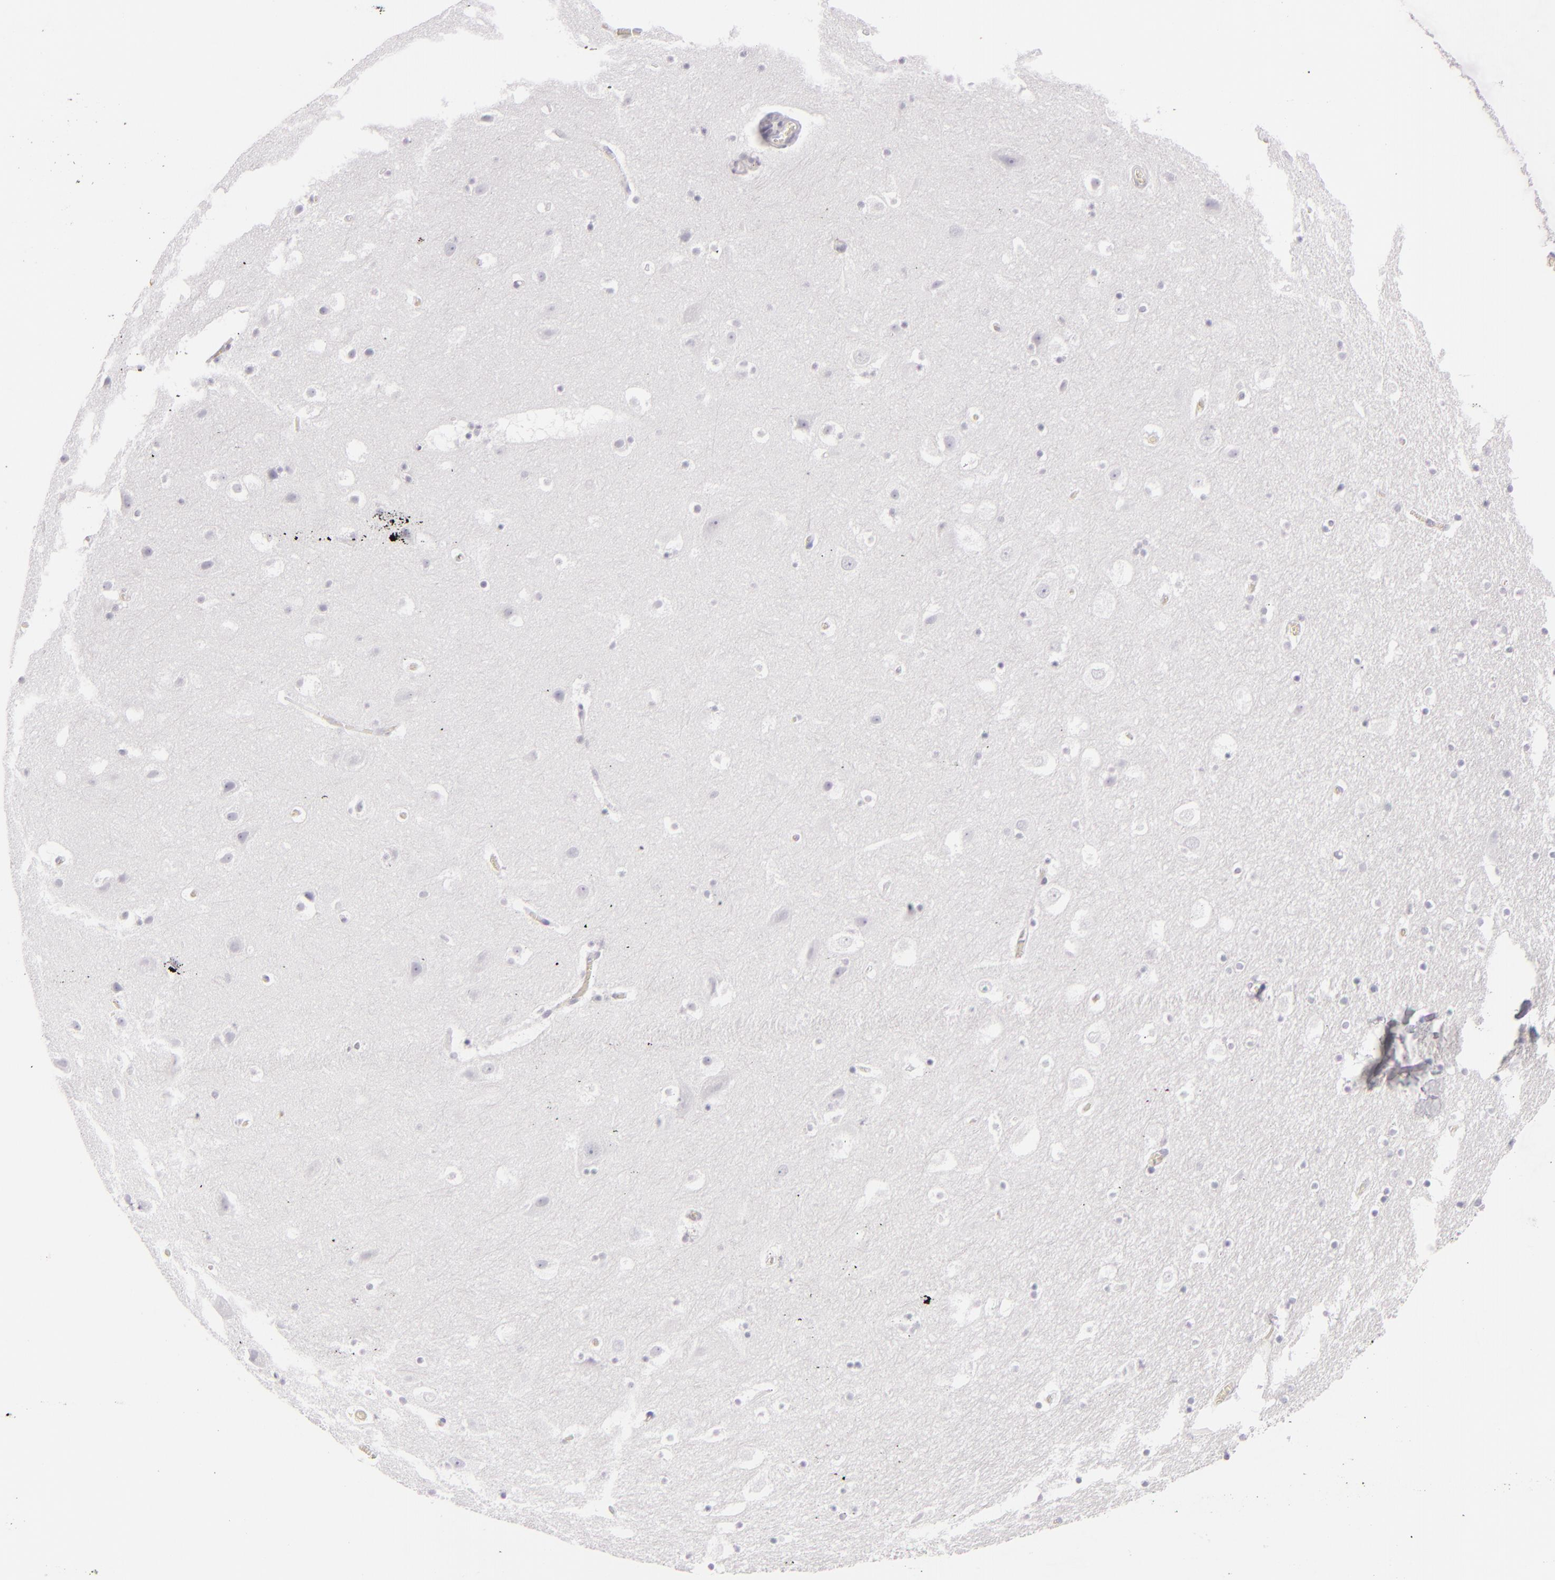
{"staining": {"intensity": "negative", "quantity": "none", "location": "none"}, "tissue": "hippocampus", "cell_type": "Glial cells", "image_type": "normal", "snomed": [{"axis": "morphology", "description": "Normal tissue, NOS"}, {"axis": "topography", "description": "Hippocampus"}], "caption": "Immunohistochemistry histopathology image of unremarkable human hippocampus stained for a protein (brown), which reveals no positivity in glial cells. (Brightfield microscopy of DAB (3,3'-diaminobenzidine) IHC at high magnification).", "gene": "CDX2", "patient": {"sex": "male", "age": 45}}